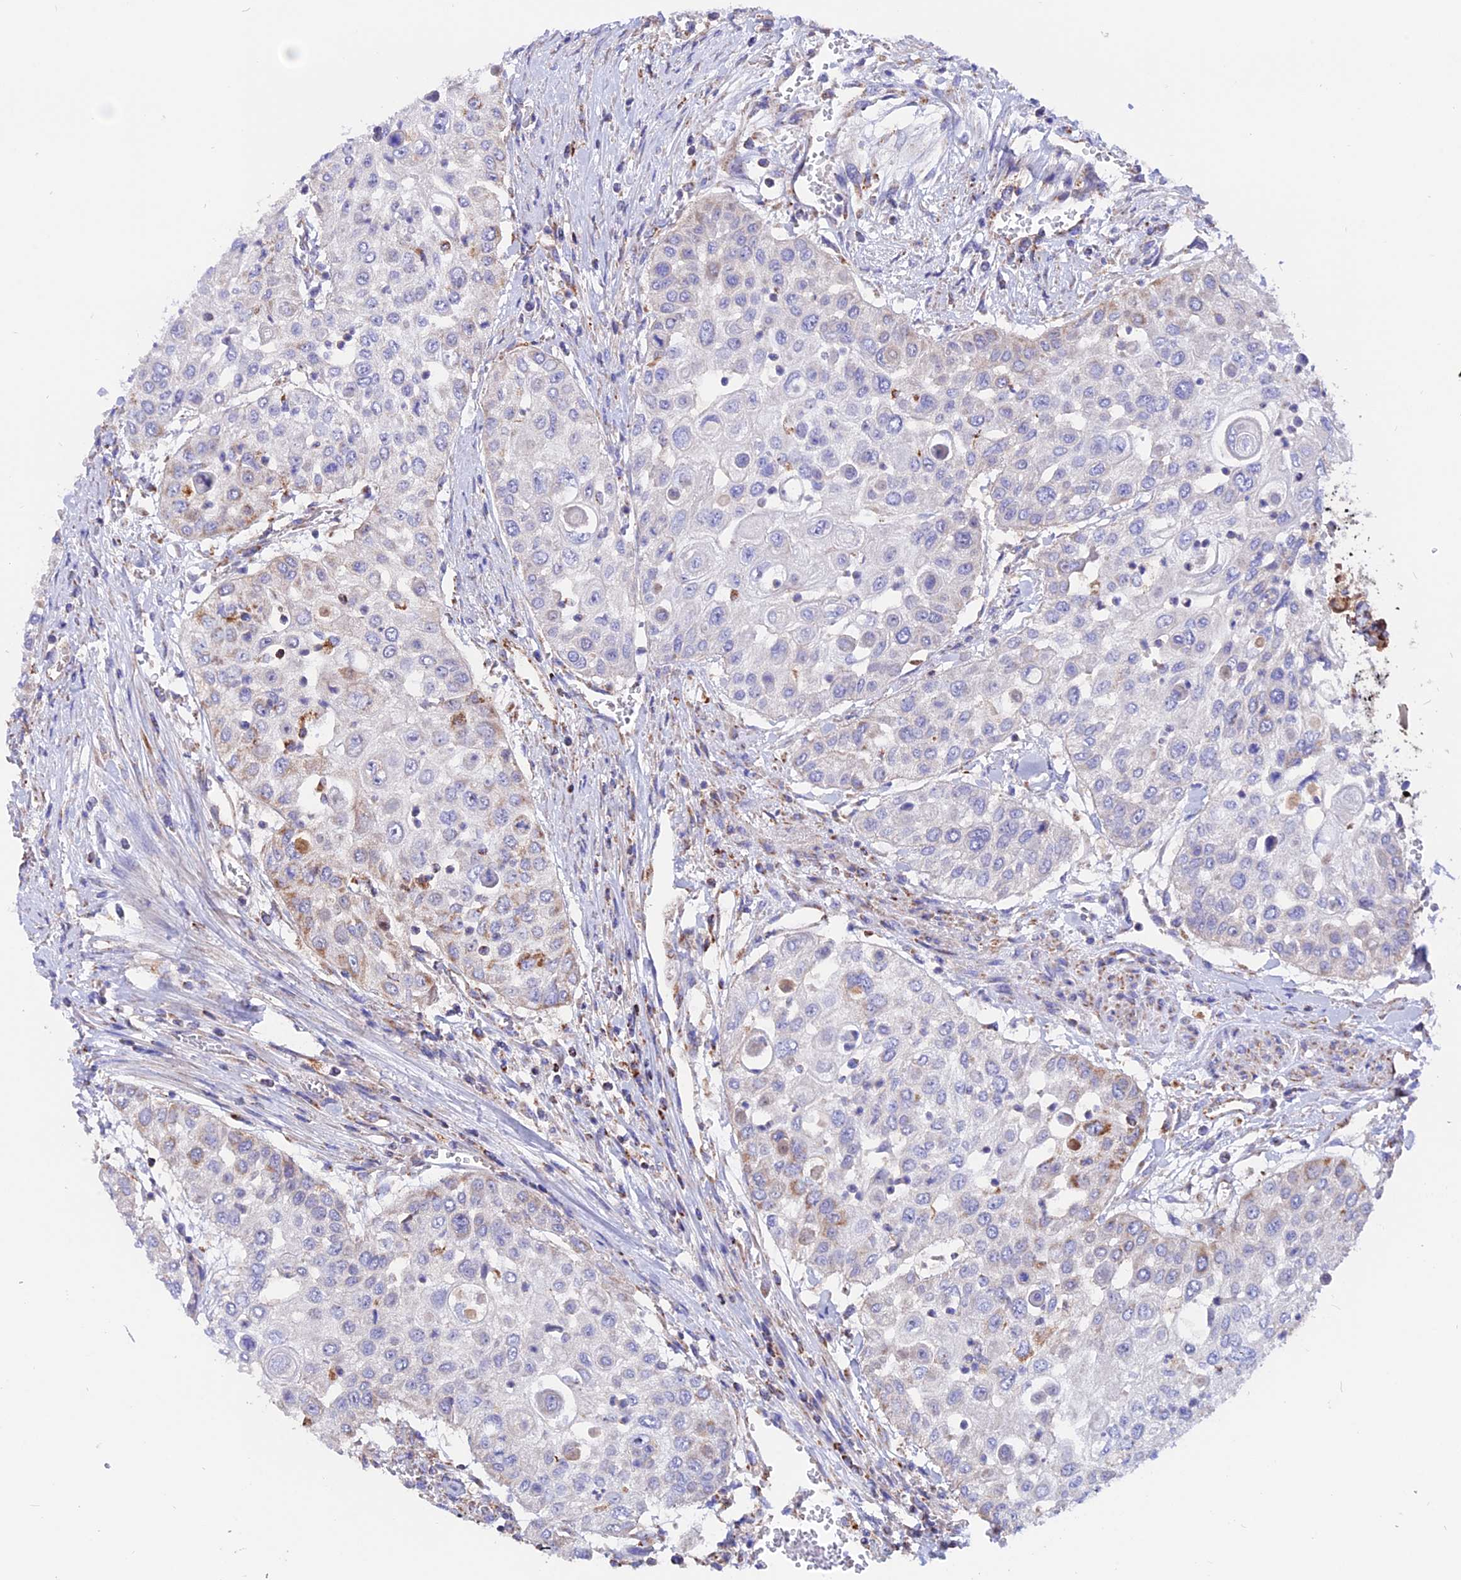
{"staining": {"intensity": "moderate", "quantity": "<25%", "location": "cytoplasmic/membranous"}, "tissue": "urothelial cancer", "cell_type": "Tumor cells", "image_type": "cancer", "snomed": [{"axis": "morphology", "description": "Urothelial carcinoma, High grade"}, {"axis": "topography", "description": "Urinary bladder"}], "caption": "Immunohistochemical staining of human urothelial cancer shows low levels of moderate cytoplasmic/membranous protein staining in about <25% of tumor cells.", "gene": "GCDH", "patient": {"sex": "female", "age": 79}}